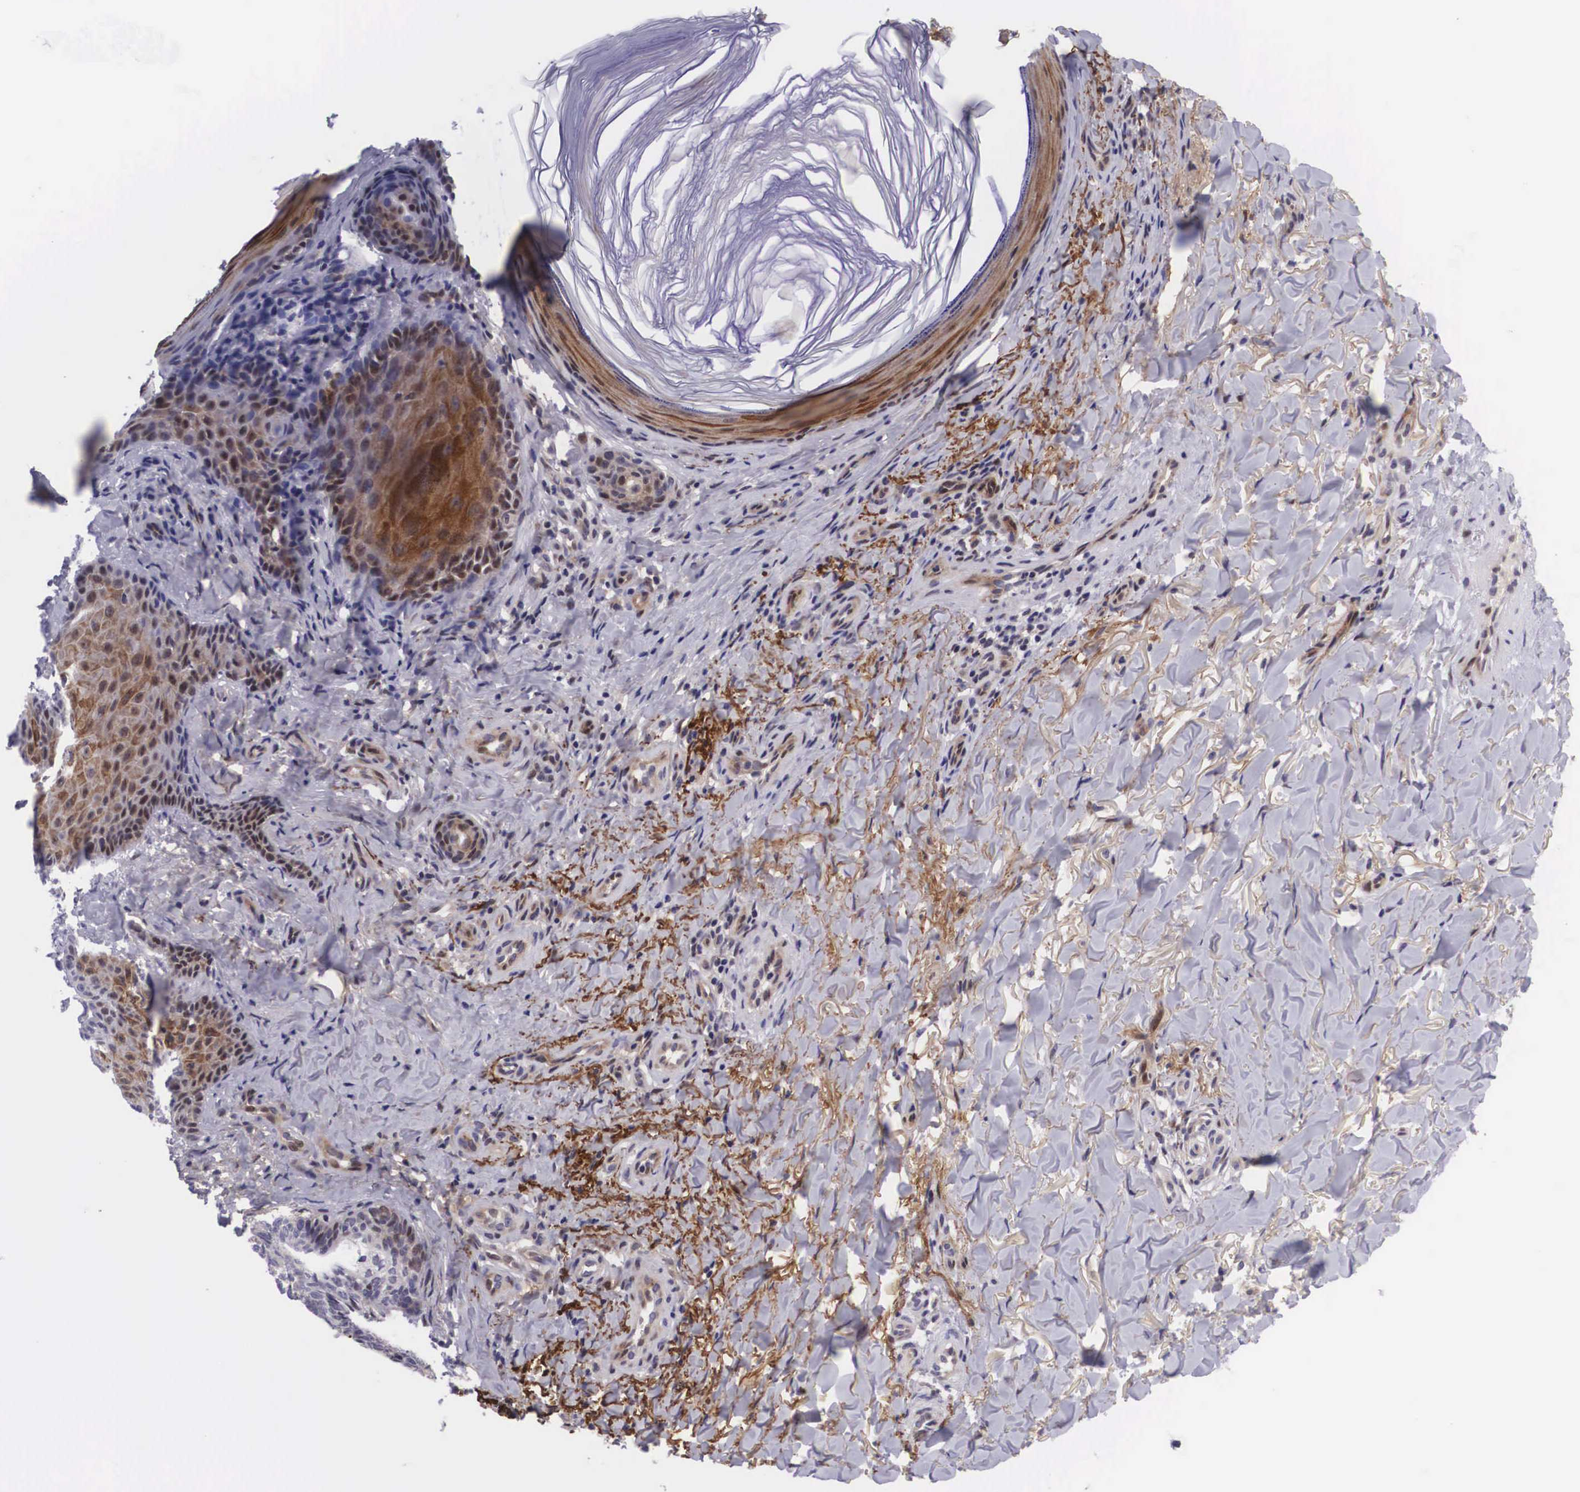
{"staining": {"intensity": "moderate", "quantity": "25%-75%", "location": "cytoplasmic/membranous,nuclear"}, "tissue": "skin cancer", "cell_type": "Tumor cells", "image_type": "cancer", "snomed": [{"axis": "morphology", "description": "Normal tissue, NOS"}, {"axis": "morphology", "description": "Basal cell carcinoma"}, {"axis": "topography", "description": "Skin"}], "caption": "Brown immunohistochemical staining in basal cell carcinoma (skin) demonstrates moderate cytoplasmic/membranous and nuclear positivity in approximately 25%-75% of tumor cells. (DAB IHC with brightfield microscopy, high magnification).", "gene": "EMID1", "patient": {"sex": "male", "age": 81}}